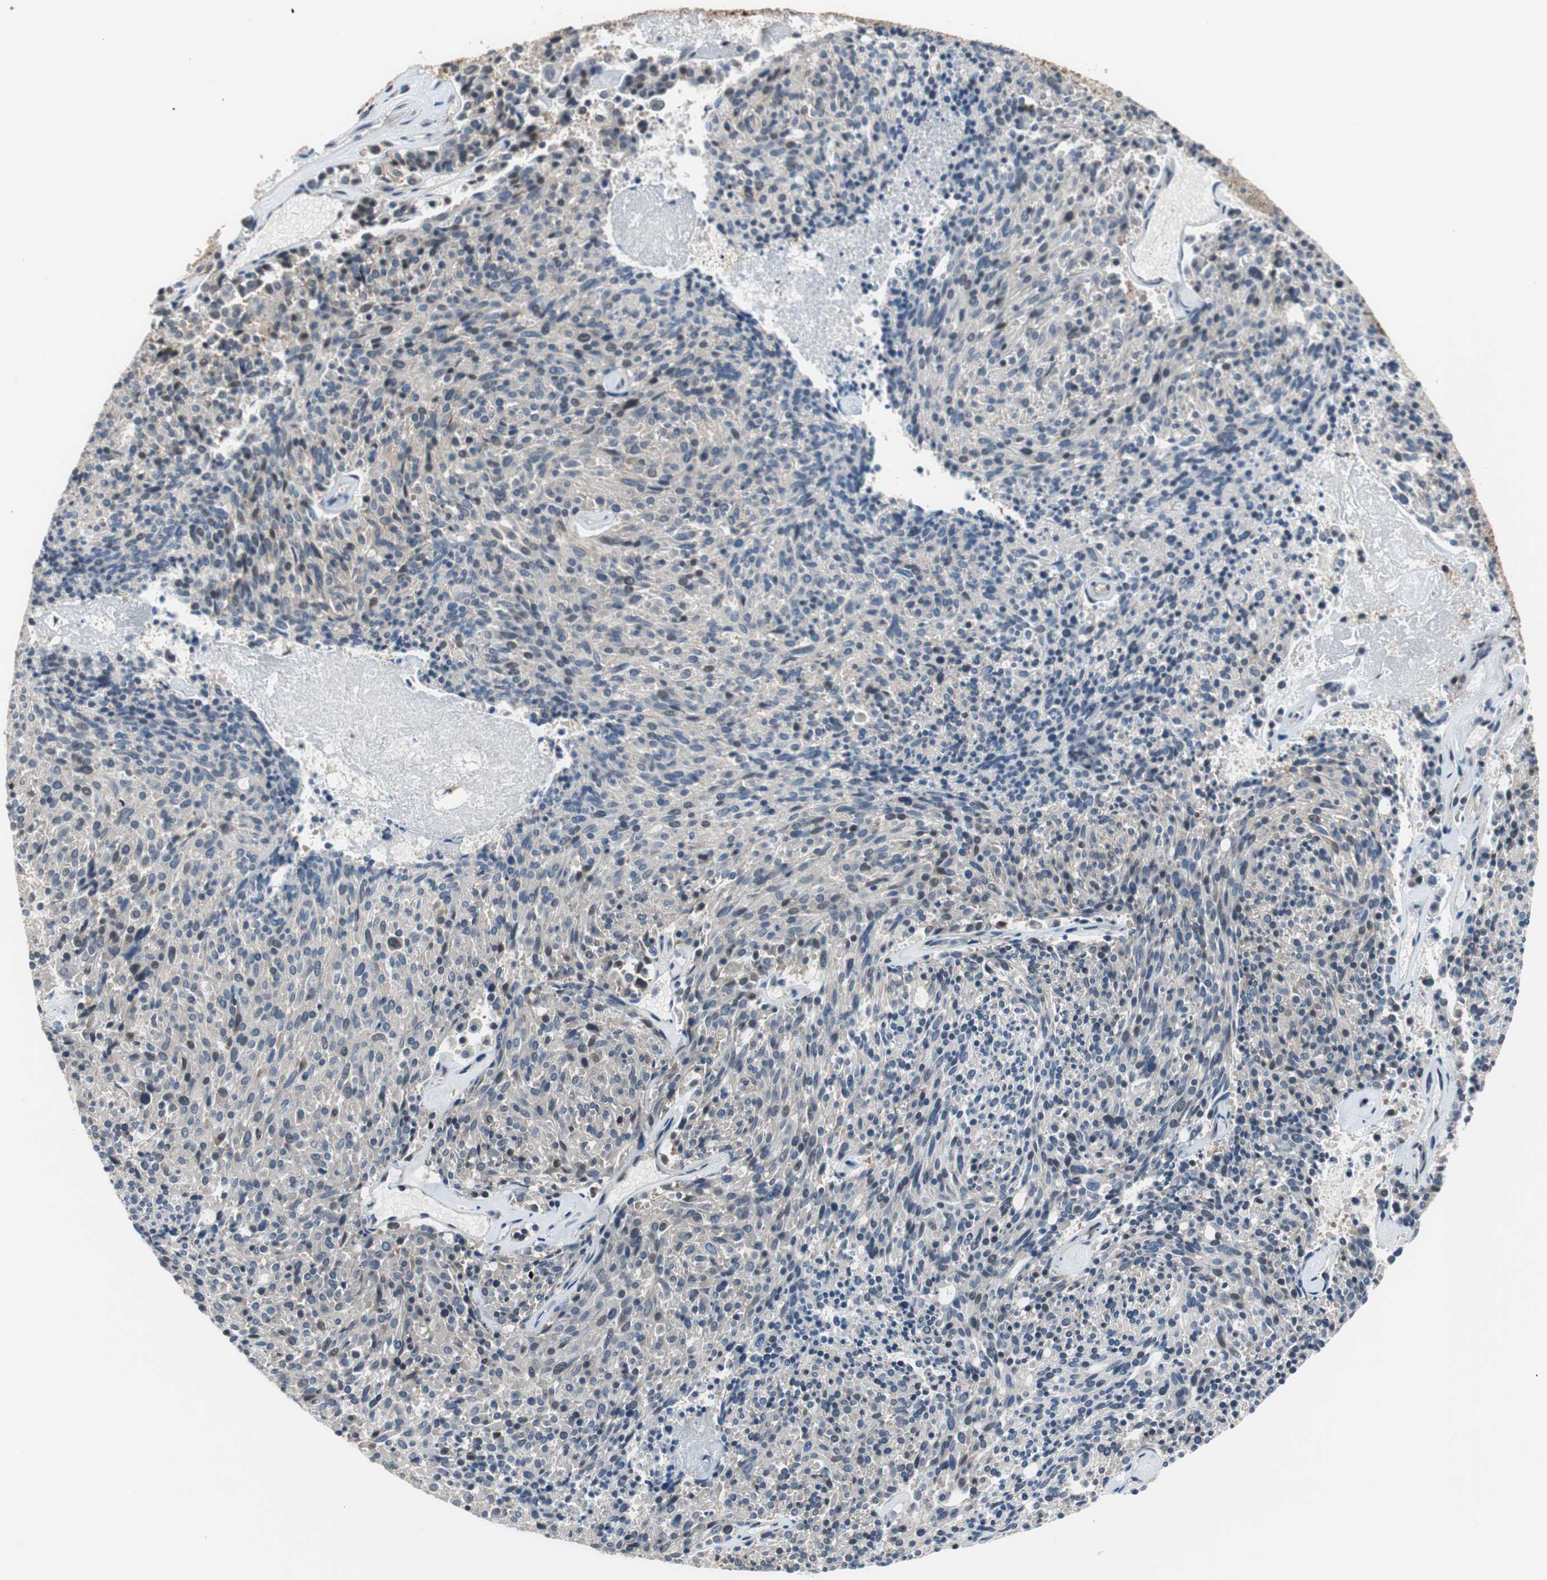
{"staining": {"intensity": "weak", "quantity": "<25%", "location": "nuclear"}, "tissue": "carcinoid", "cell_type": "Tumor cells", "image_type": "cancer", "snomed": [{"axis": "morphology", "description": "Carcinoid, malignant, NOS"}, {"axis": "topography", "description": "Pancreas"}], "caption": "DAB (3,3'-diaminobenzidine) immunohistochemical staining of human malignant carcinoid reveals no significant positivity in tumor cells. (Brightfield microscopy of DAB immunohistochemistry (IHC) at high magnification).", "gene": "MAFB", "patient": {"sex": "female", "age": 54}}